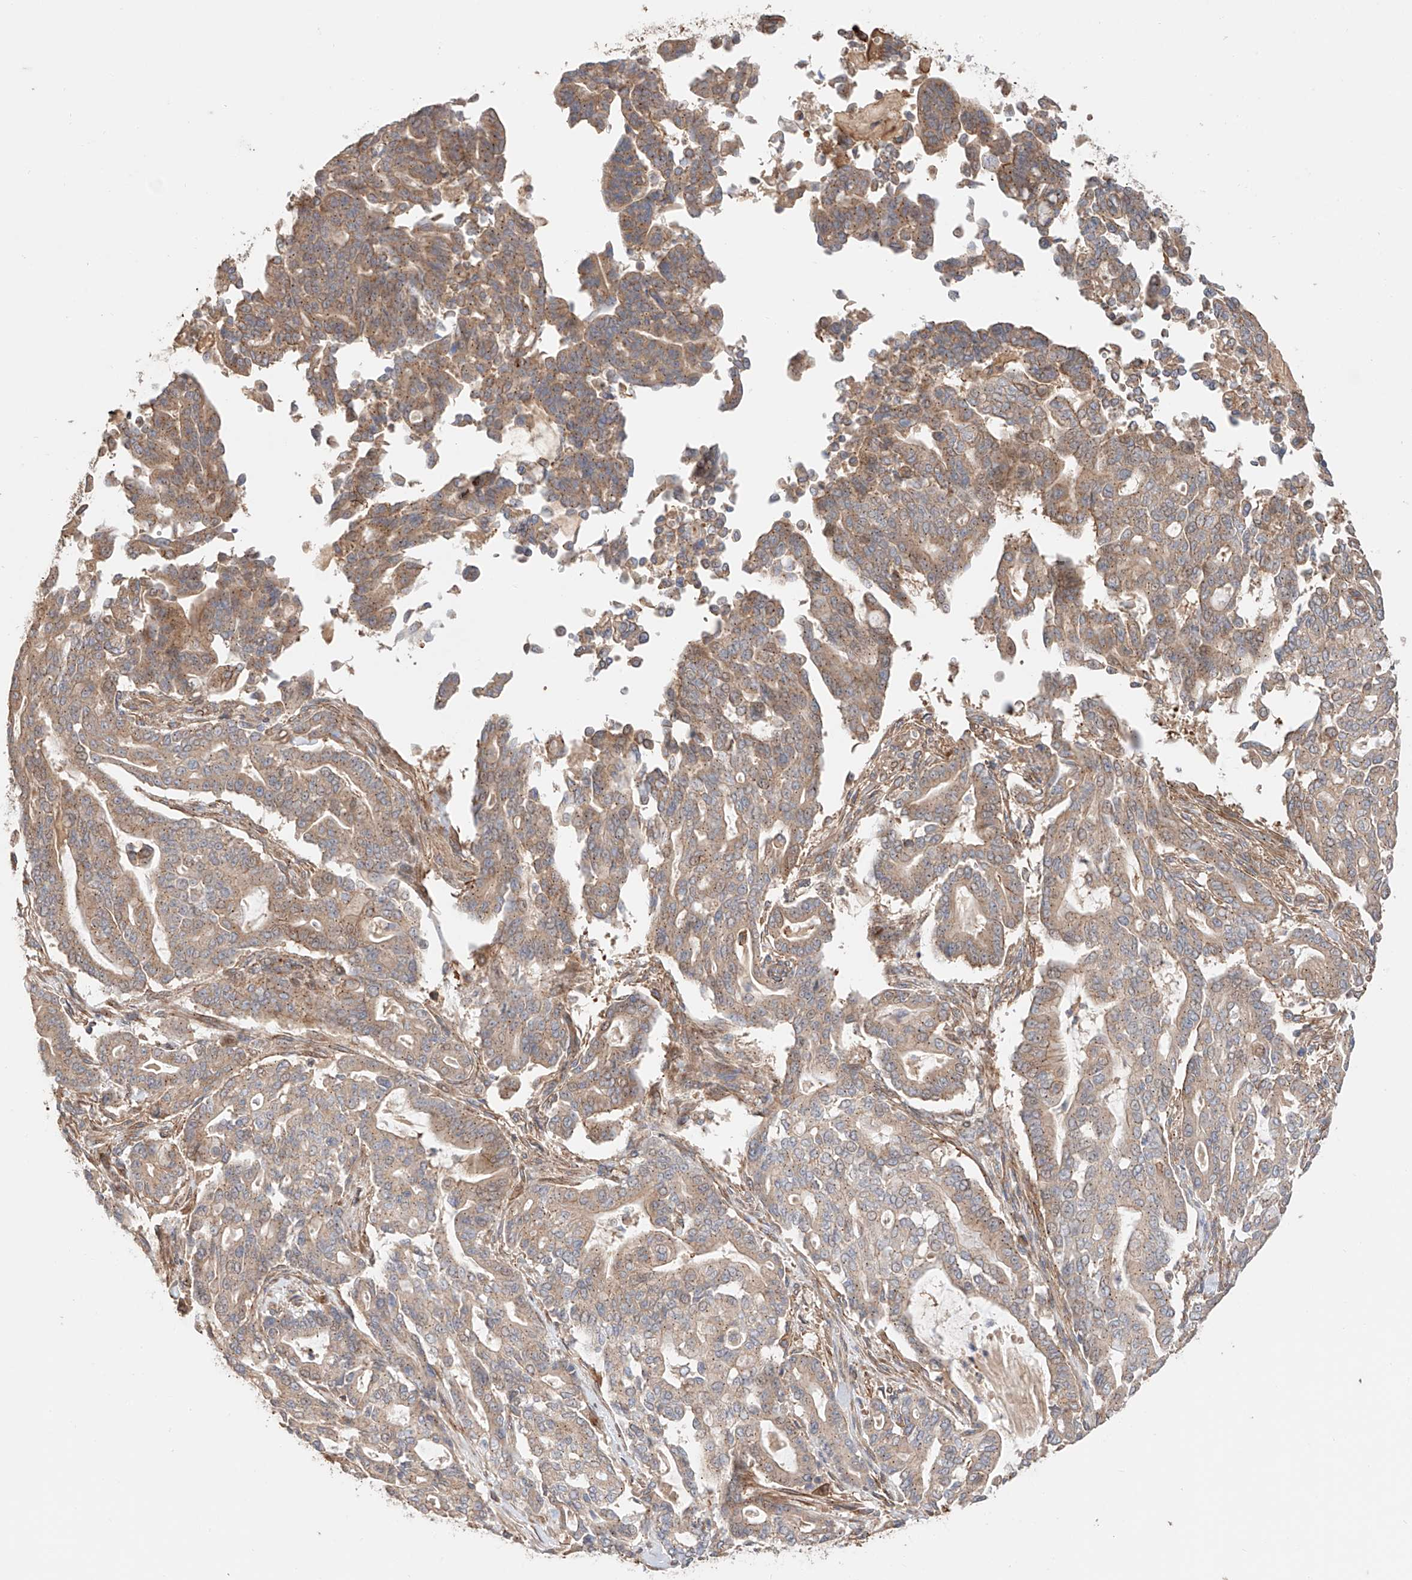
{"staining": {"intensity": "moderate", "quantity": ">75%", "location": "cytoplasmic/membranous"}, "tissue": "pancreatic cancer", "cell_type": "Tumor cells", "image_type": "cancer", "snomed": [{"axis": "morphology", "description": "Adenocarcinoma, NOS"}, {"axis": "topography", "description": "Pancreas"}], "caption": "DAB immunohistochemical staining of pancreatic adenocarcinoma reveals moderate cytoplasmic/membranous protein expression in approximately >75% of tumor cells. (DAB (3,3'-diaminobenzidine) IHC with brightfield microscopy, high magnification).", "gene": "MOSPD1", "patient": {"sex": "male", "age": 63}}